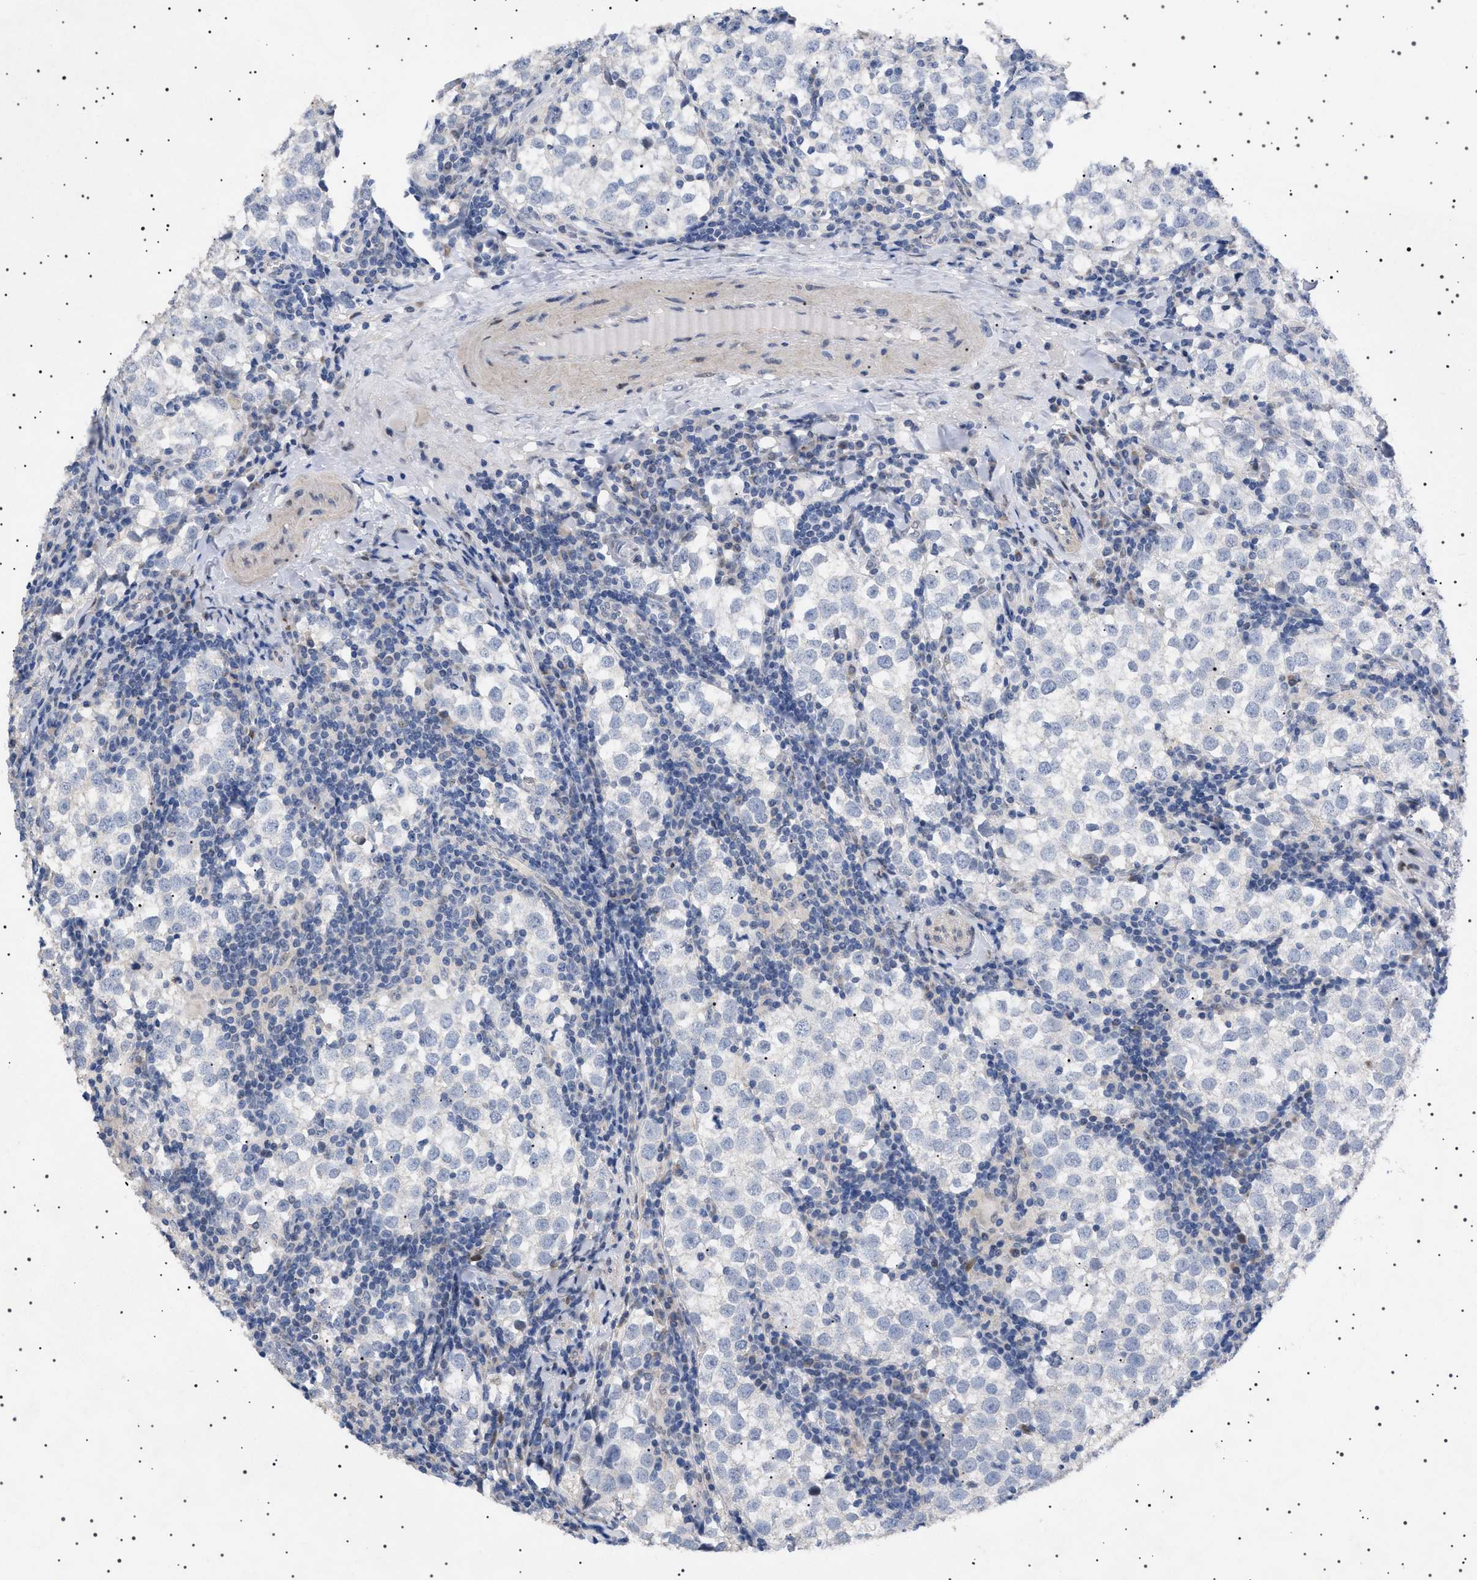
{"staining": {"intensity": "negative", "quantity": "none", "location": "none"}, "tissue": "testis cancer", "cell_type": "Tumor cells", "image_type": "cancer", "snomed": [{"axis": "morphology", "description": "Seminoma, NOS"}, {"axis": "morphology", "description": "Carcinoma, Embryonal, NOS"}, {"axis": "topography", "description": "Testis"}], "caption": "An image of embryonal carcinoma (testis) stained for a protein demonstrates no brown staining in tumor cells.", "gene": "HTR1A", "patient": {"sex": "male", "age": 36}}